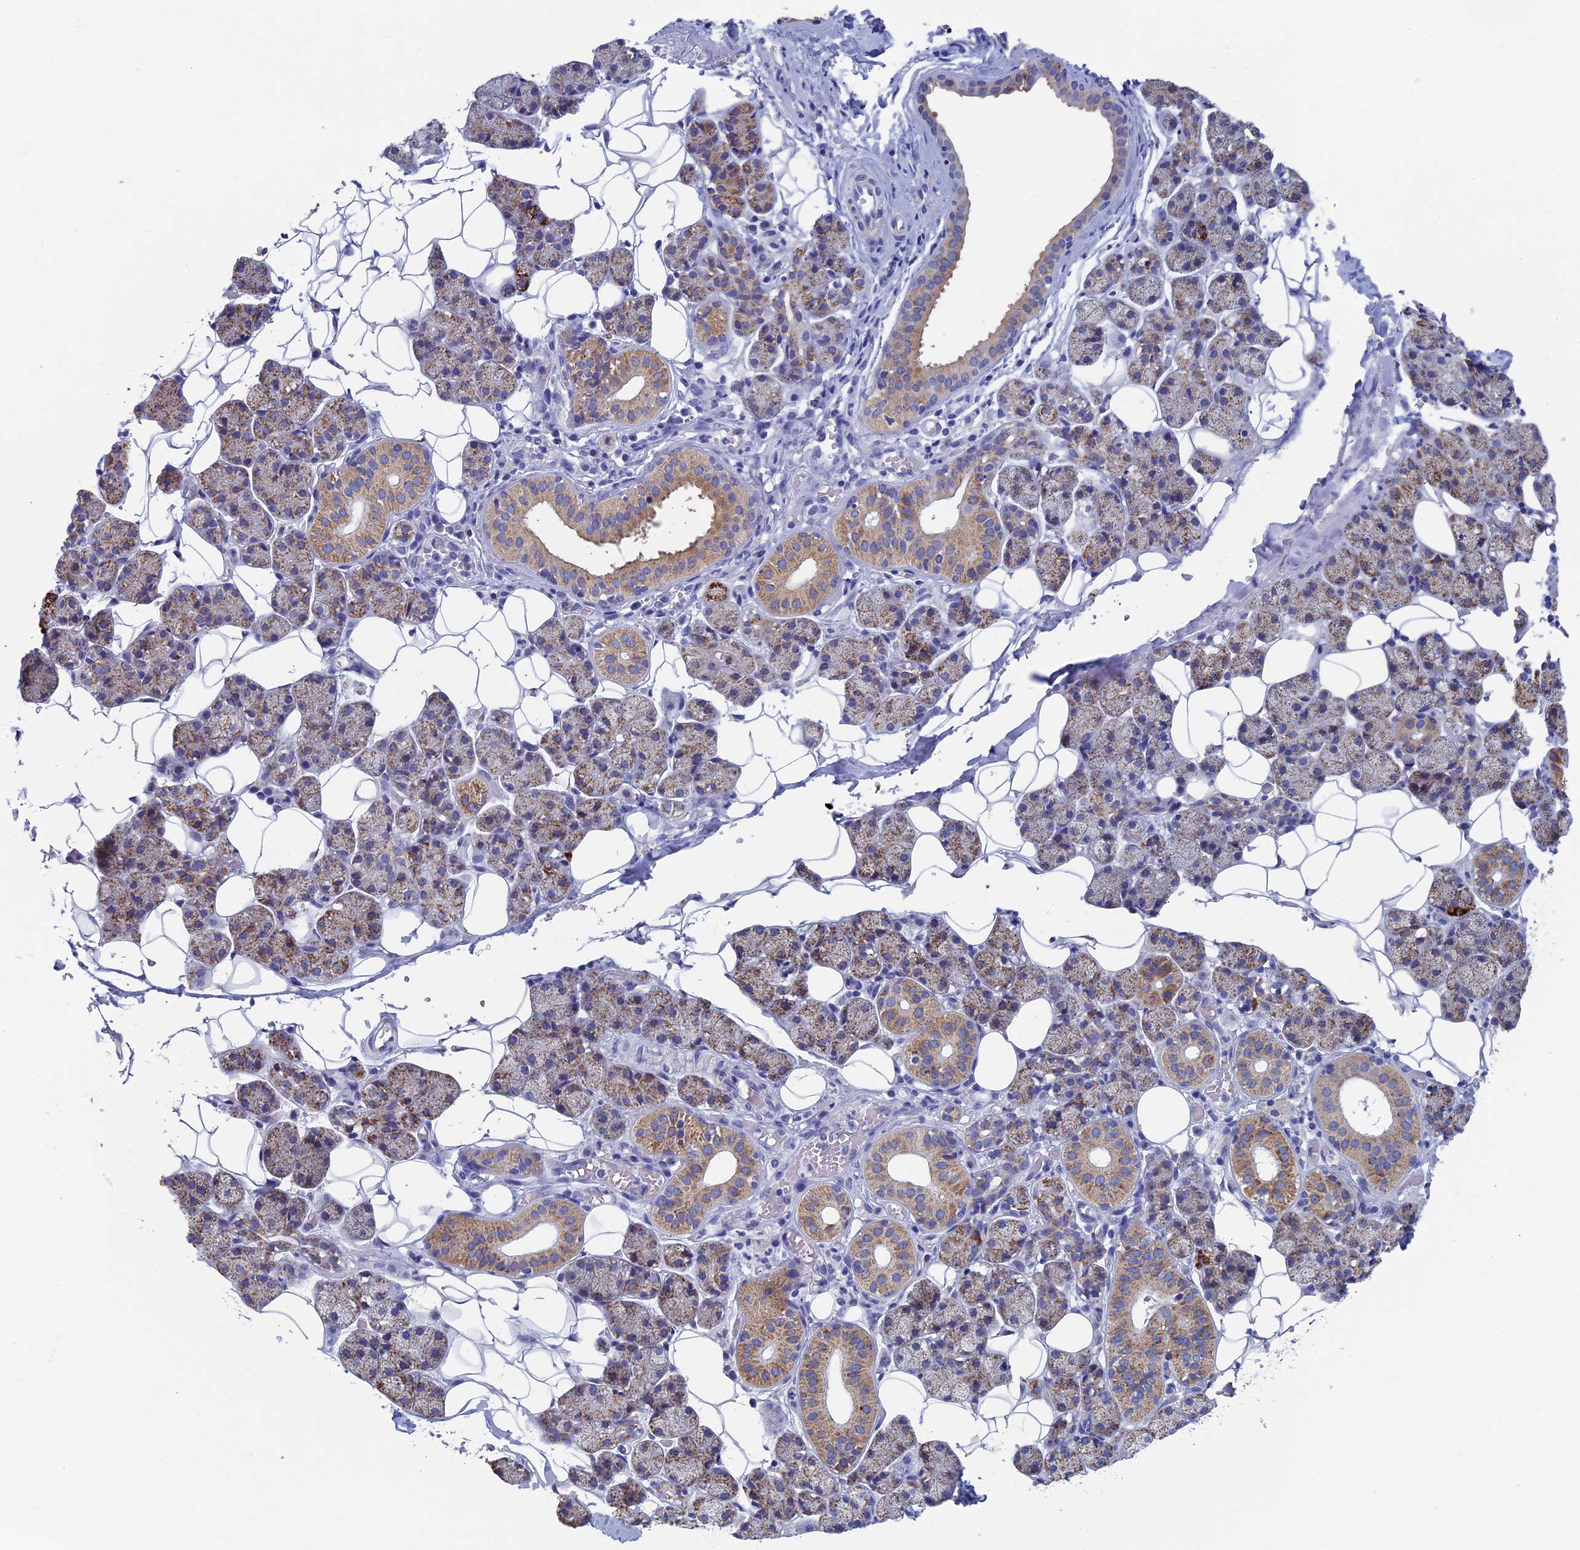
{"staining": {"intensity": "moderate", "quantity": "25%-75%", "location": "cytoplasmic/membranous"}, "tissue": "salivary gland", "cell_type": "Glandular cells", "image_type": "normal", "snomed": [{"axis": "morphology", "description": "Normal tissue, NOS"}, {"axis": "topography", "description": "Salivary gland"}], "caption": "Normal salivary gland shows moderate cytoplasmic/membranous positivity in about 25%-75% of glandular cells, visualized by immunohistochemistry. (DAB = brown stain, brightfield microscopy at high magnification).", "gene": "OAT", "patient": {"sex": "female", "age": 33}}